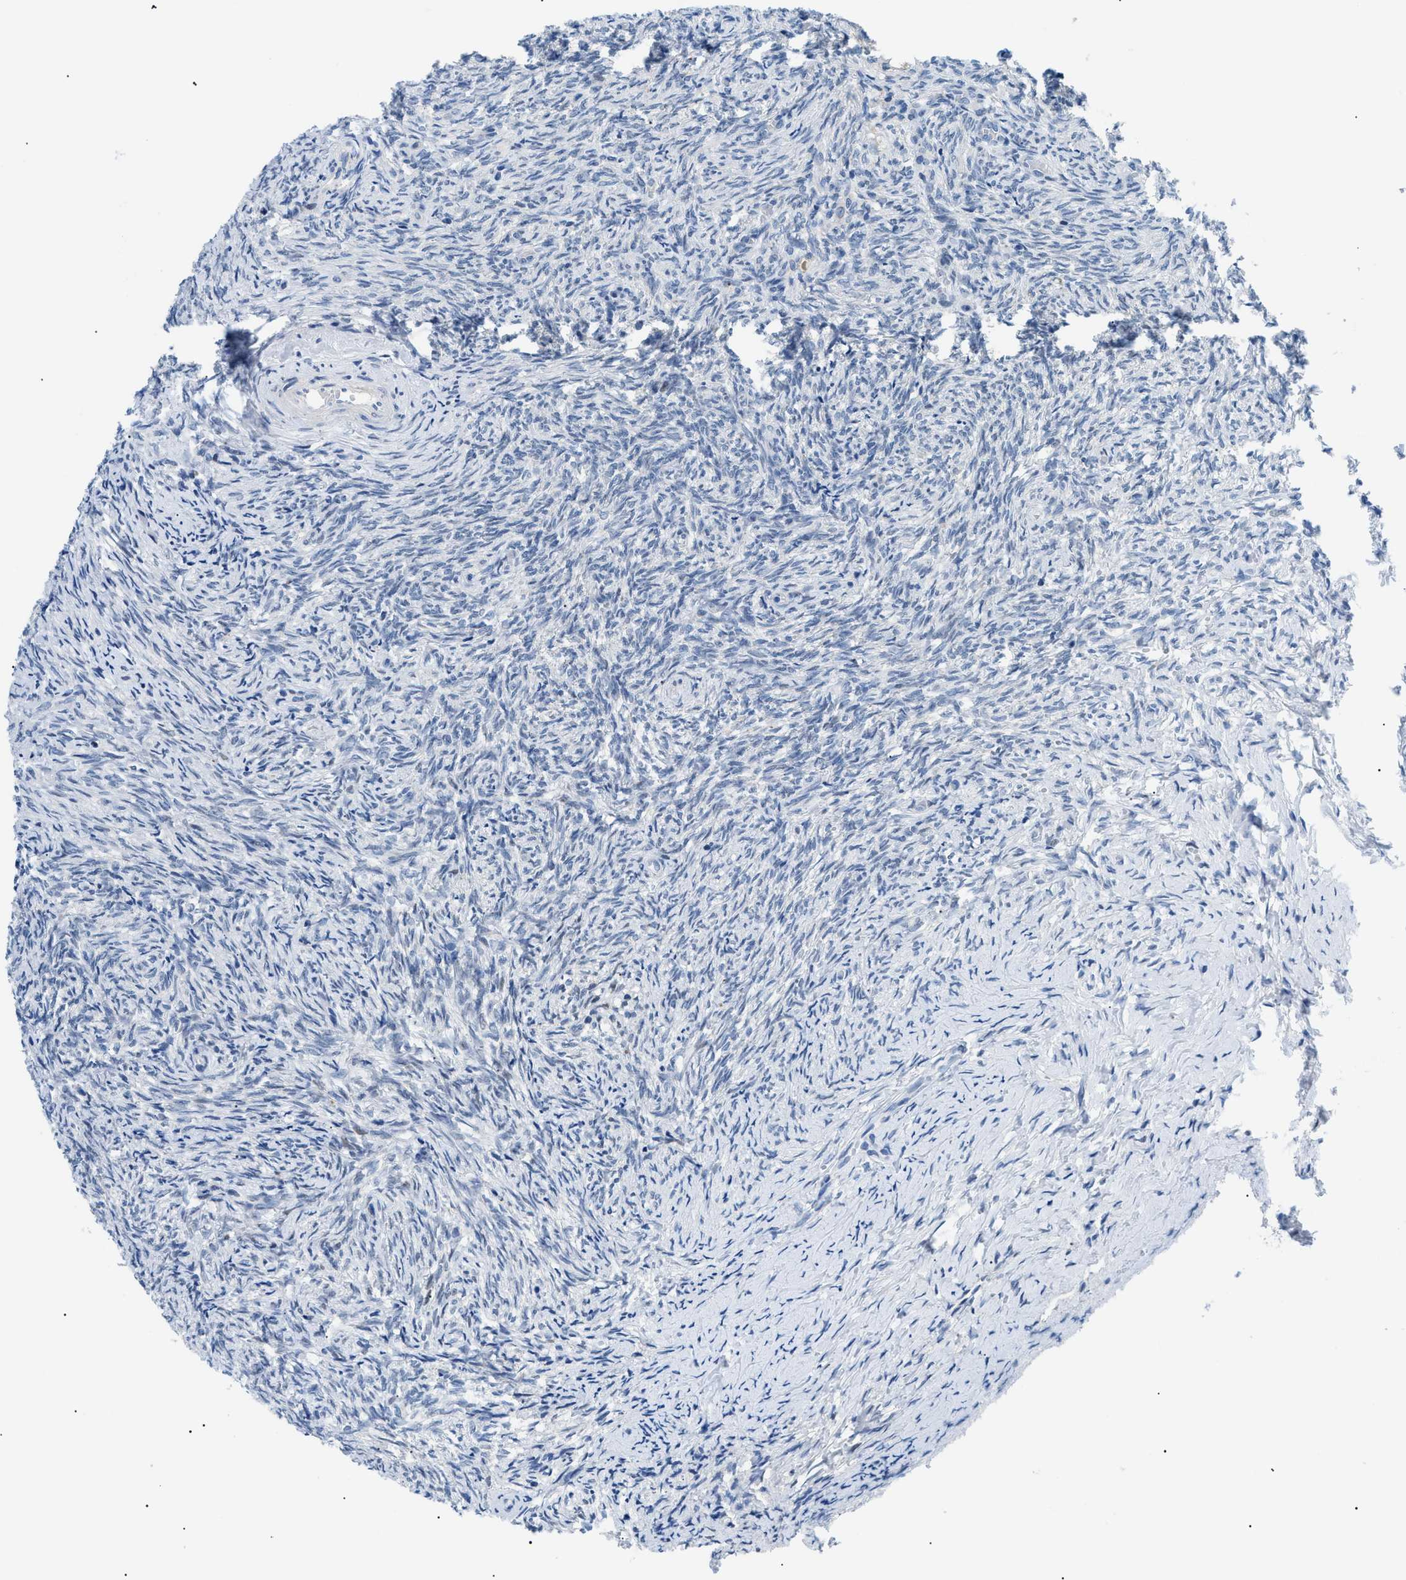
{"staining": {"intensity": "weak", "quantity": "<25%", "location": "nuclear"}, "tissue": "ovary", "cell_type": "Ovarian stroma cells", "image_type": "normal", "snomed": [{"axis": "morphology", "description": "Normal tissue, NOS"}, {"axis": "topography", "description": "Ovary"}], "caption": "Human ovary stained for a protein using IHC shows no staining in ovarian stroma cells.", "gene": "SMARCC1", "patient": {"sex": "female", "age": 41}}